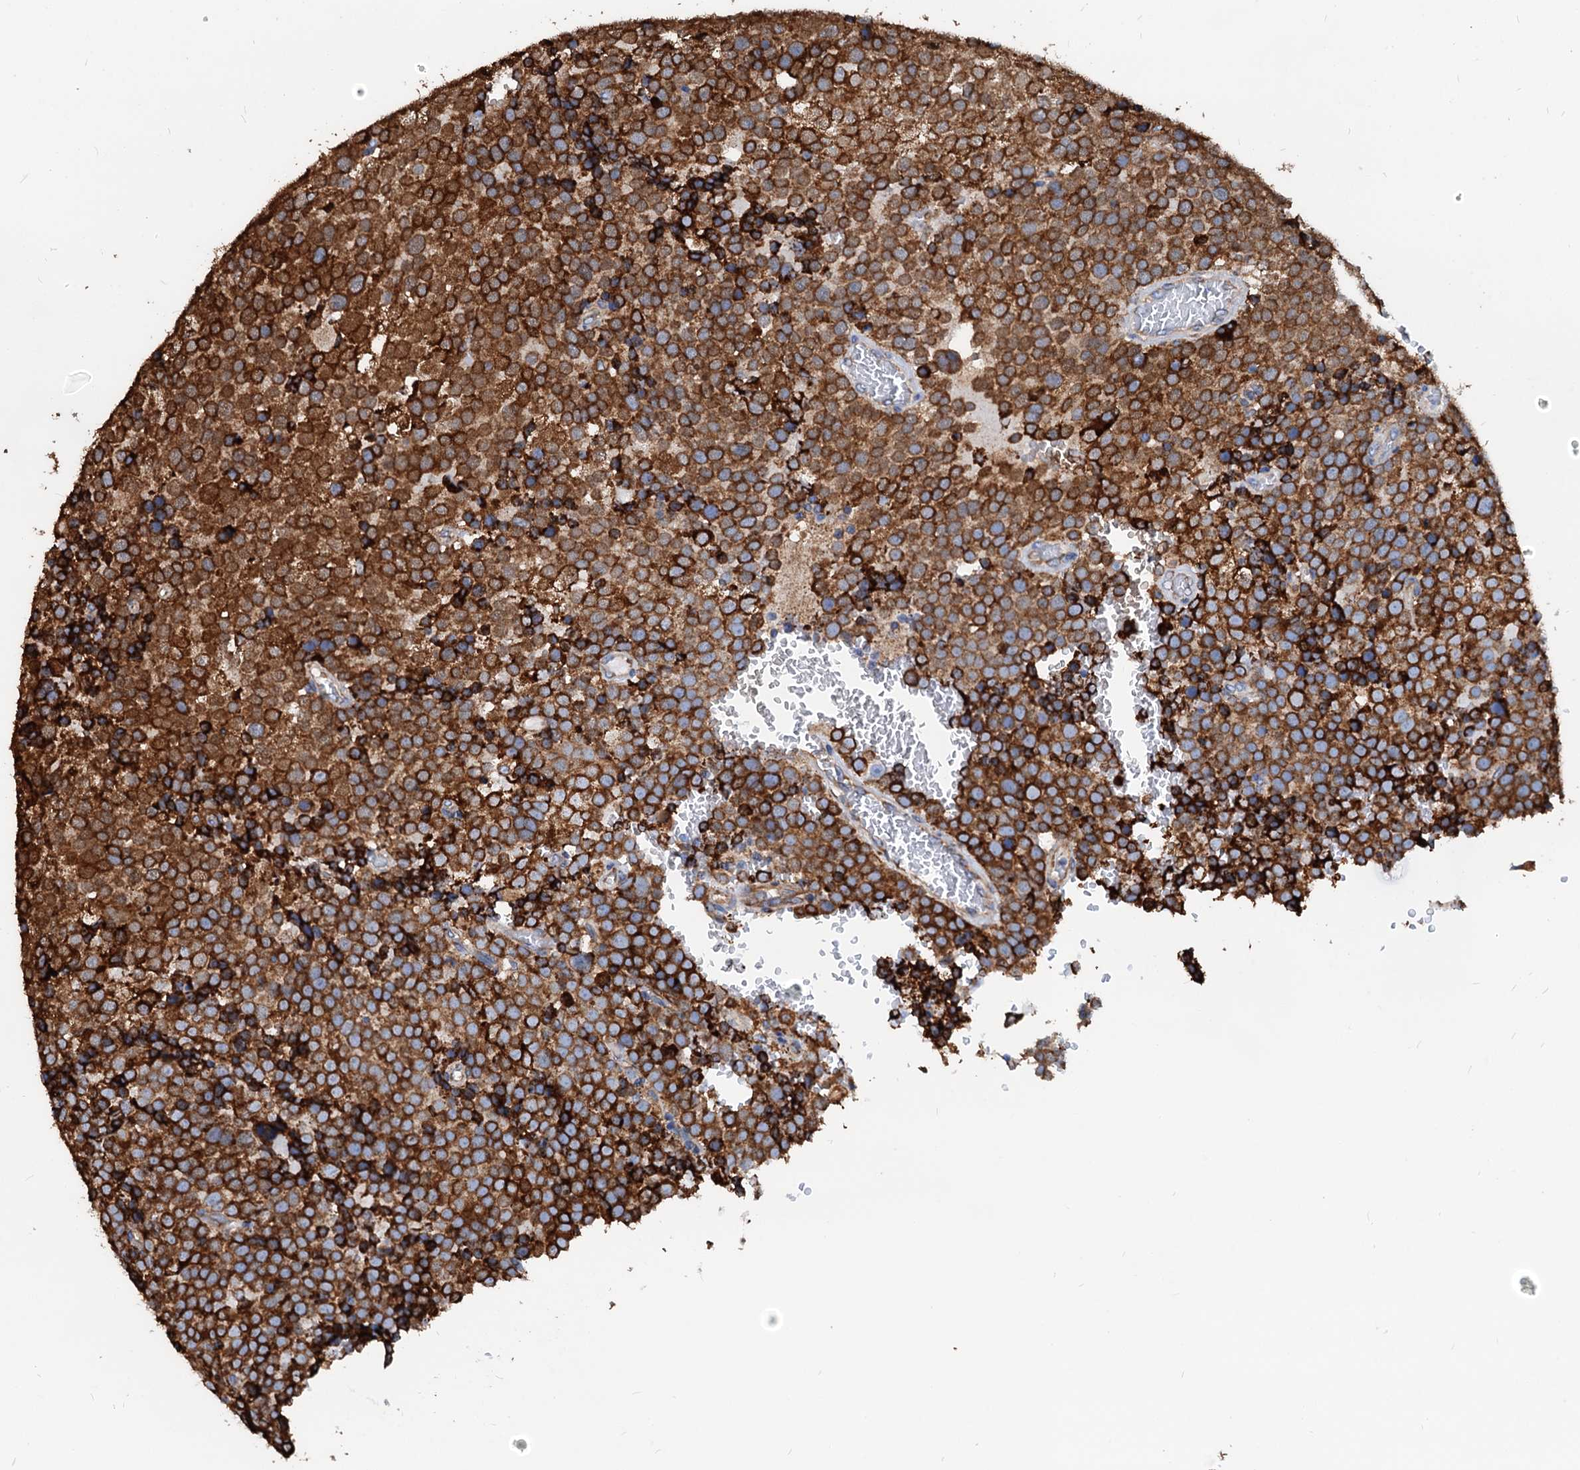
{"staining": {"intensity": "strong", "quantity": ">75%", "location": "cytoplasmic/membranous"}, "tissue": "testis cancer", "cell_type": "Tumor cells", "image_type": "cancer", "snomed": [{"axis": "morphology", "description": "Seminoma, NOS"}, {"axis": "topography", "description": "Testis"}], "caption": "An immunohistochemistry image of tumor tissue is shown. Protein staining in brown shows strong cytoplasmic/membranous positivity in testis seminoma within tumor cells. (DAB (3,3'-diaminobenzidine) IHC with brightfield microscopy, high magnification).", "gene": "HSPA5", "patient": {"sex": "male", "age": 71}}